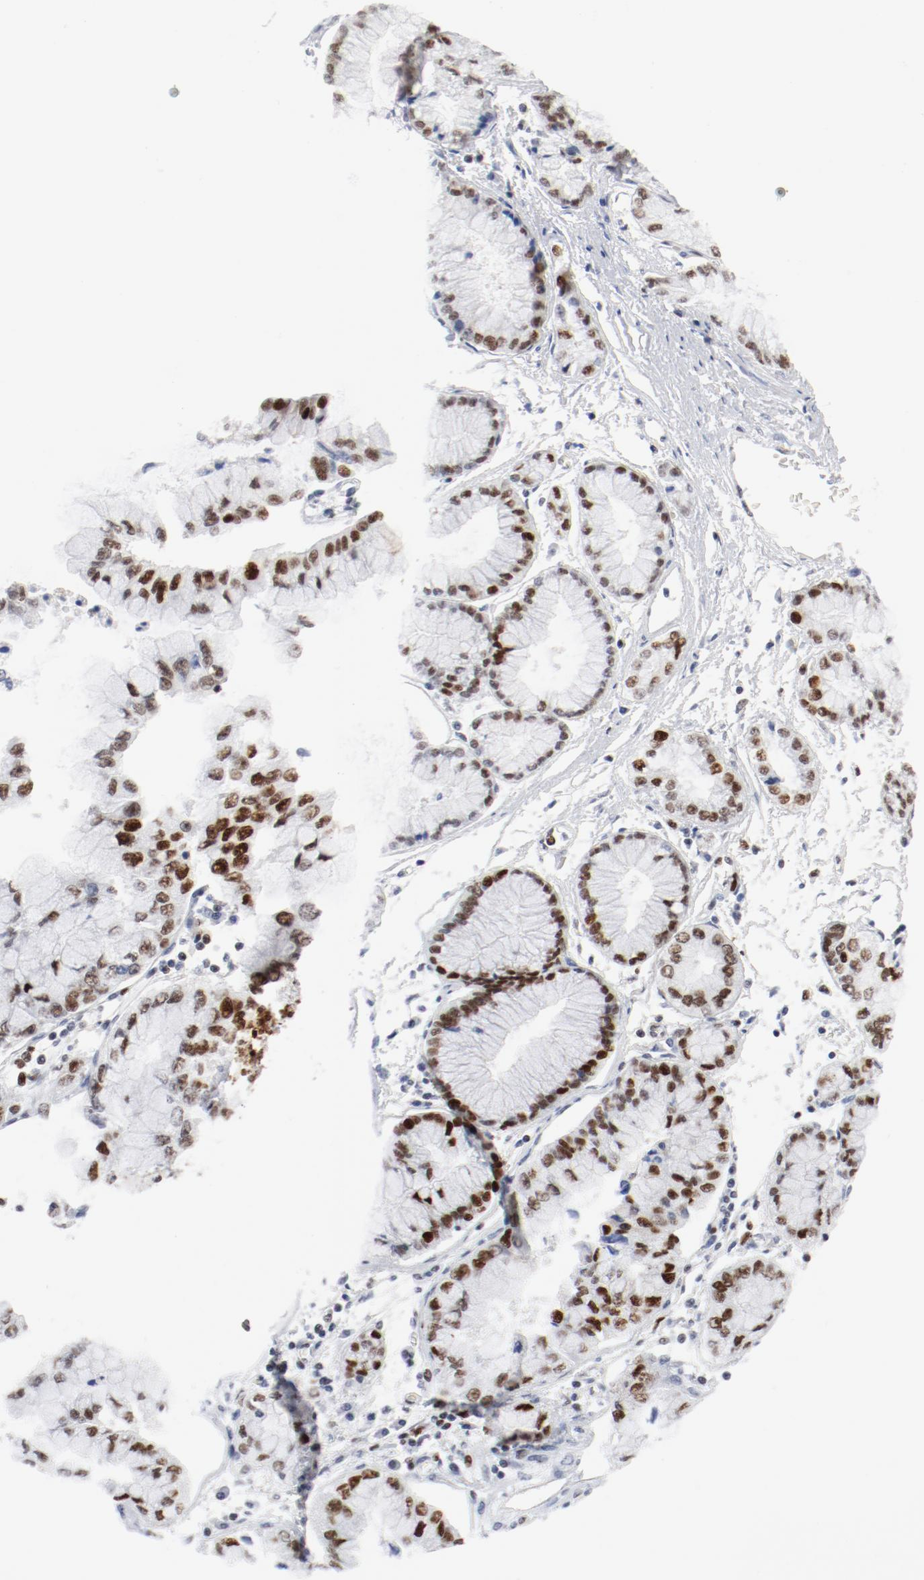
{"staining": {"intensity": "strong", "quantity": ">75%", "location": "nuclear"}, "tissue": "liver cancer", "cell_type": "Tumor cells", "image_type": "cancer", "snomed": [{"axis": "morphology", "description": "Cholangiocarcinoma"}, {"axis": "topography", "description": "Liver"}], "caption": "A micrograph of liver cancer (cholangiocarcinoma) stained for a protein reveals strong nuclear brown staining in tumor cells.", "gene": "POLD1", "patient": {"sex": "female", "age": 79}}